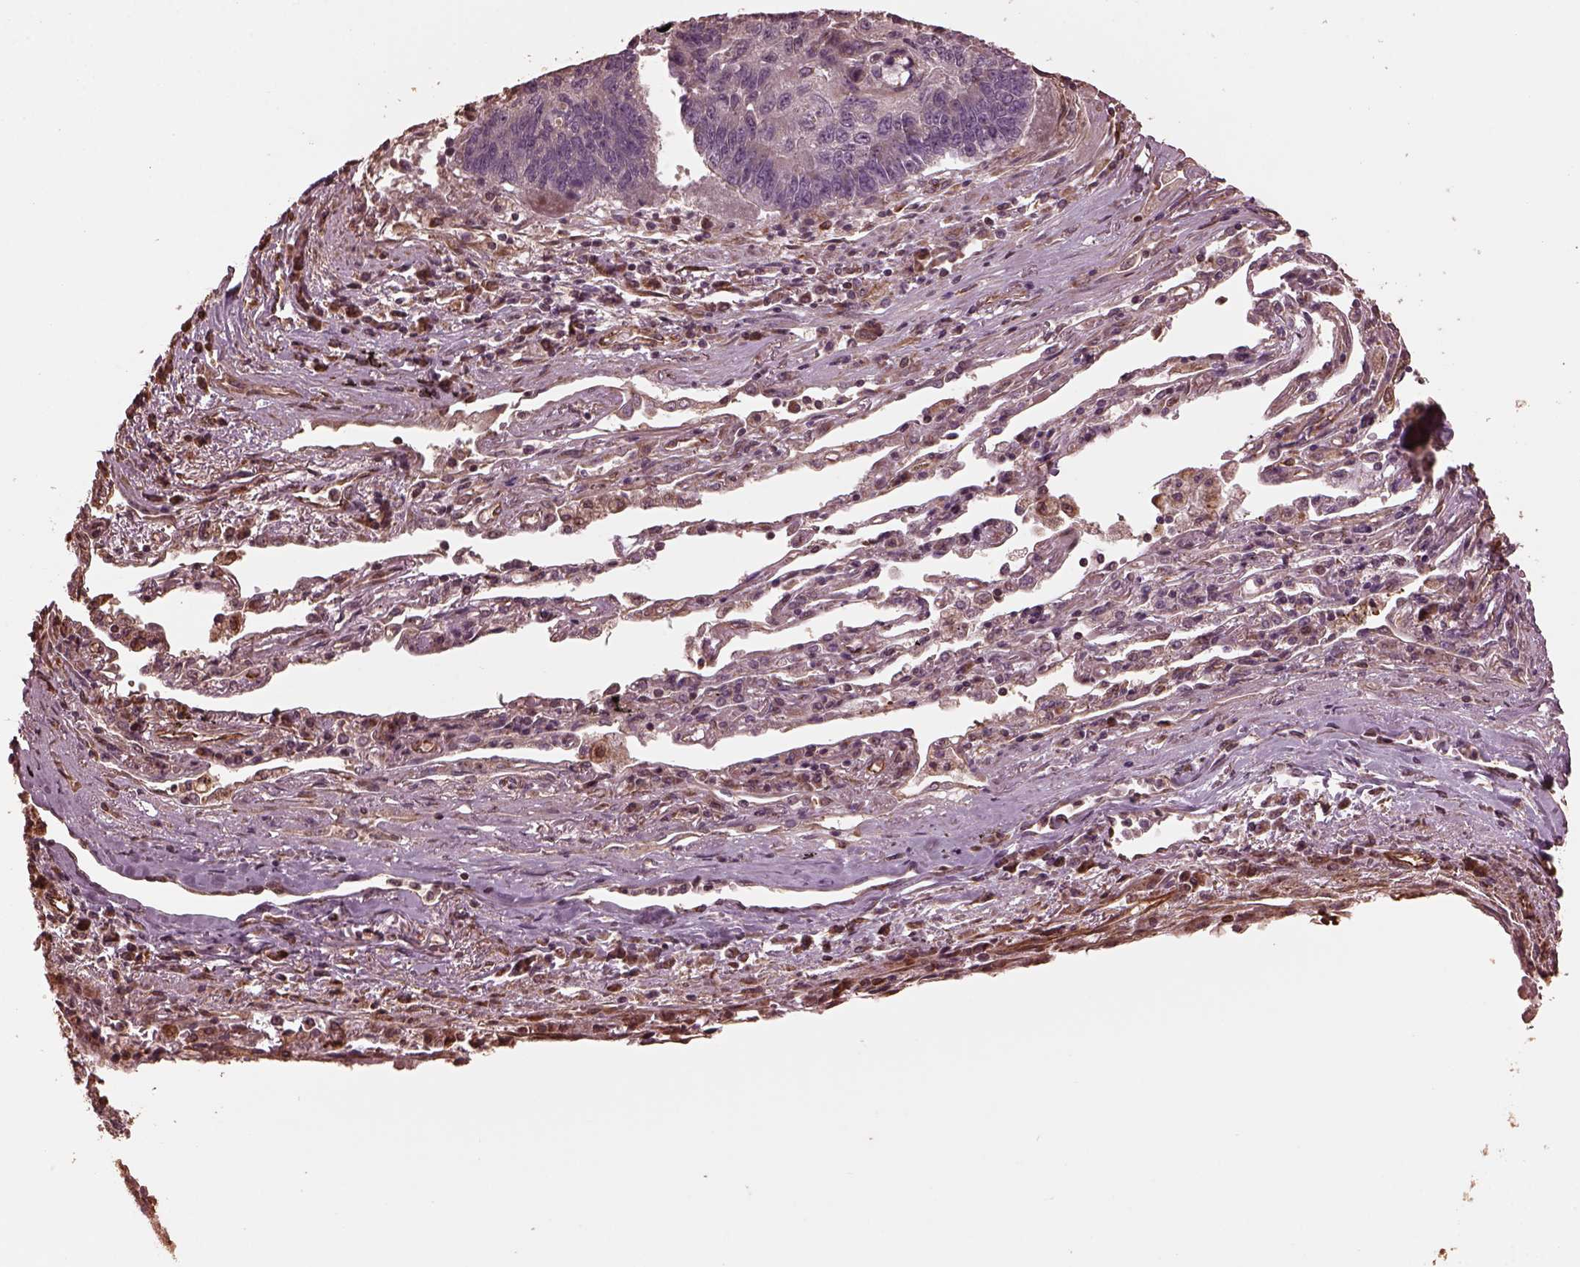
{"staining": {"intensity": "negative", "quantity": "none", "location": "none"}, "tissue": "lung cancer", "cell_type": "Tumor cells", "image_type": "cancer", "snomed": [{"axis": "morphology", "description": "Squamous cell carcinoma, NOS"}, {"axis": "topography", "description": "Lung"}], "caption": "Lung squamous cell carcinoma was stained to show a protein in brown. There is no significant expression in tumor cells.", "gene": "GTPBP1", "patient": {"sex": "male", "age": 73}}